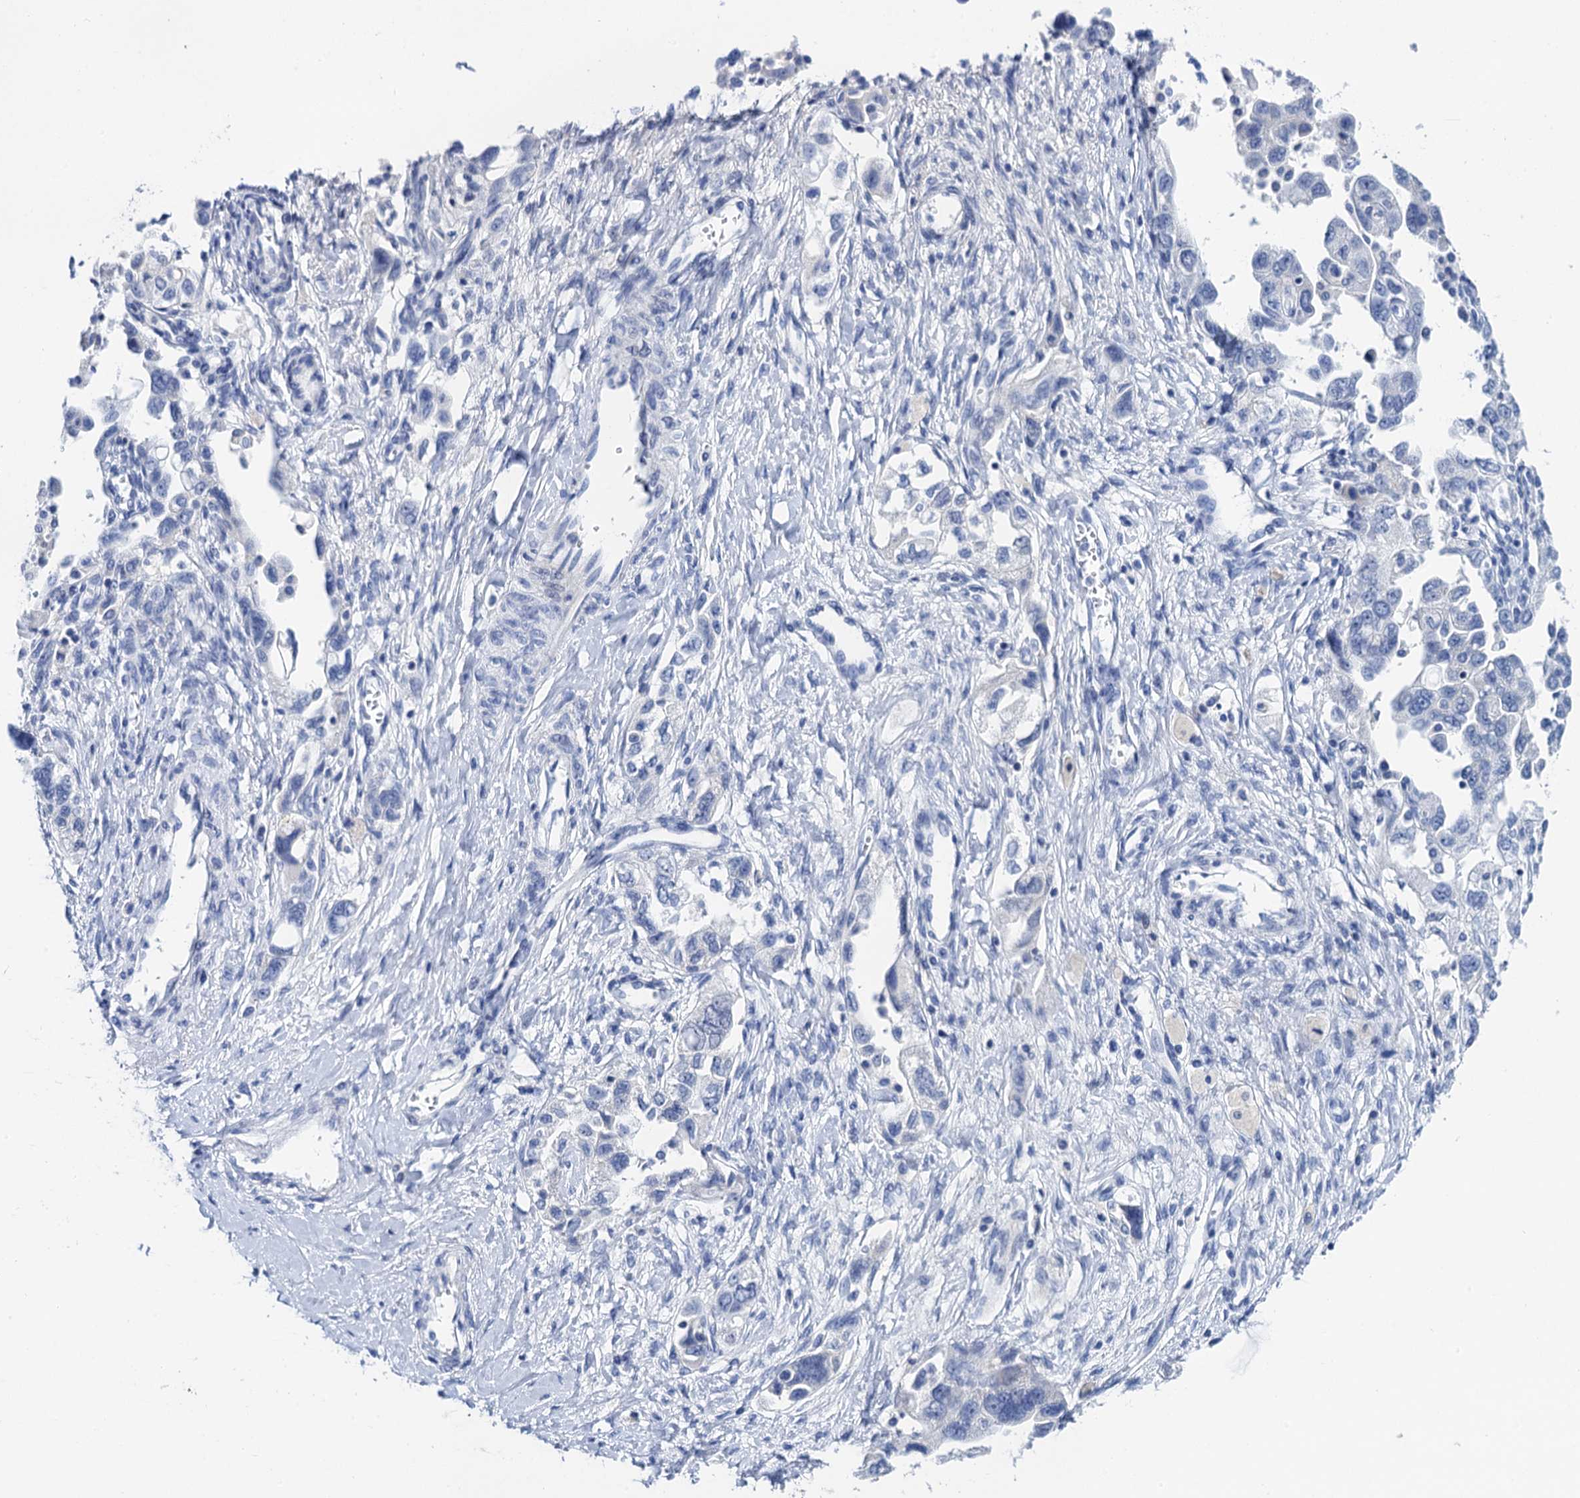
{"staining": {"intensity": "negative", "quantity": "none", "location": "none"}, "tissue": "ovarian cancer", "cell_type": "Tumor cells", "image_type": "cancer", "snomed": [{"axis": "morphology", "description": "Carcinoma, NOS"}, {"axis": "morphology", "description": "Cystadenocarcinoma, serous, NOS"}, {"axis": "topography", "description": "Ovary"}], "caption": "A histopathology image of human serous cystadenocarcinoma (ovarian) is negative for staining in tumor cells. (DAB (3,3'-diaminobenzidine) immunohistochemistry with hematoxylin counter stain).", "gene": "LYPD3", "patient": {"sex": "female", "age": 69}}